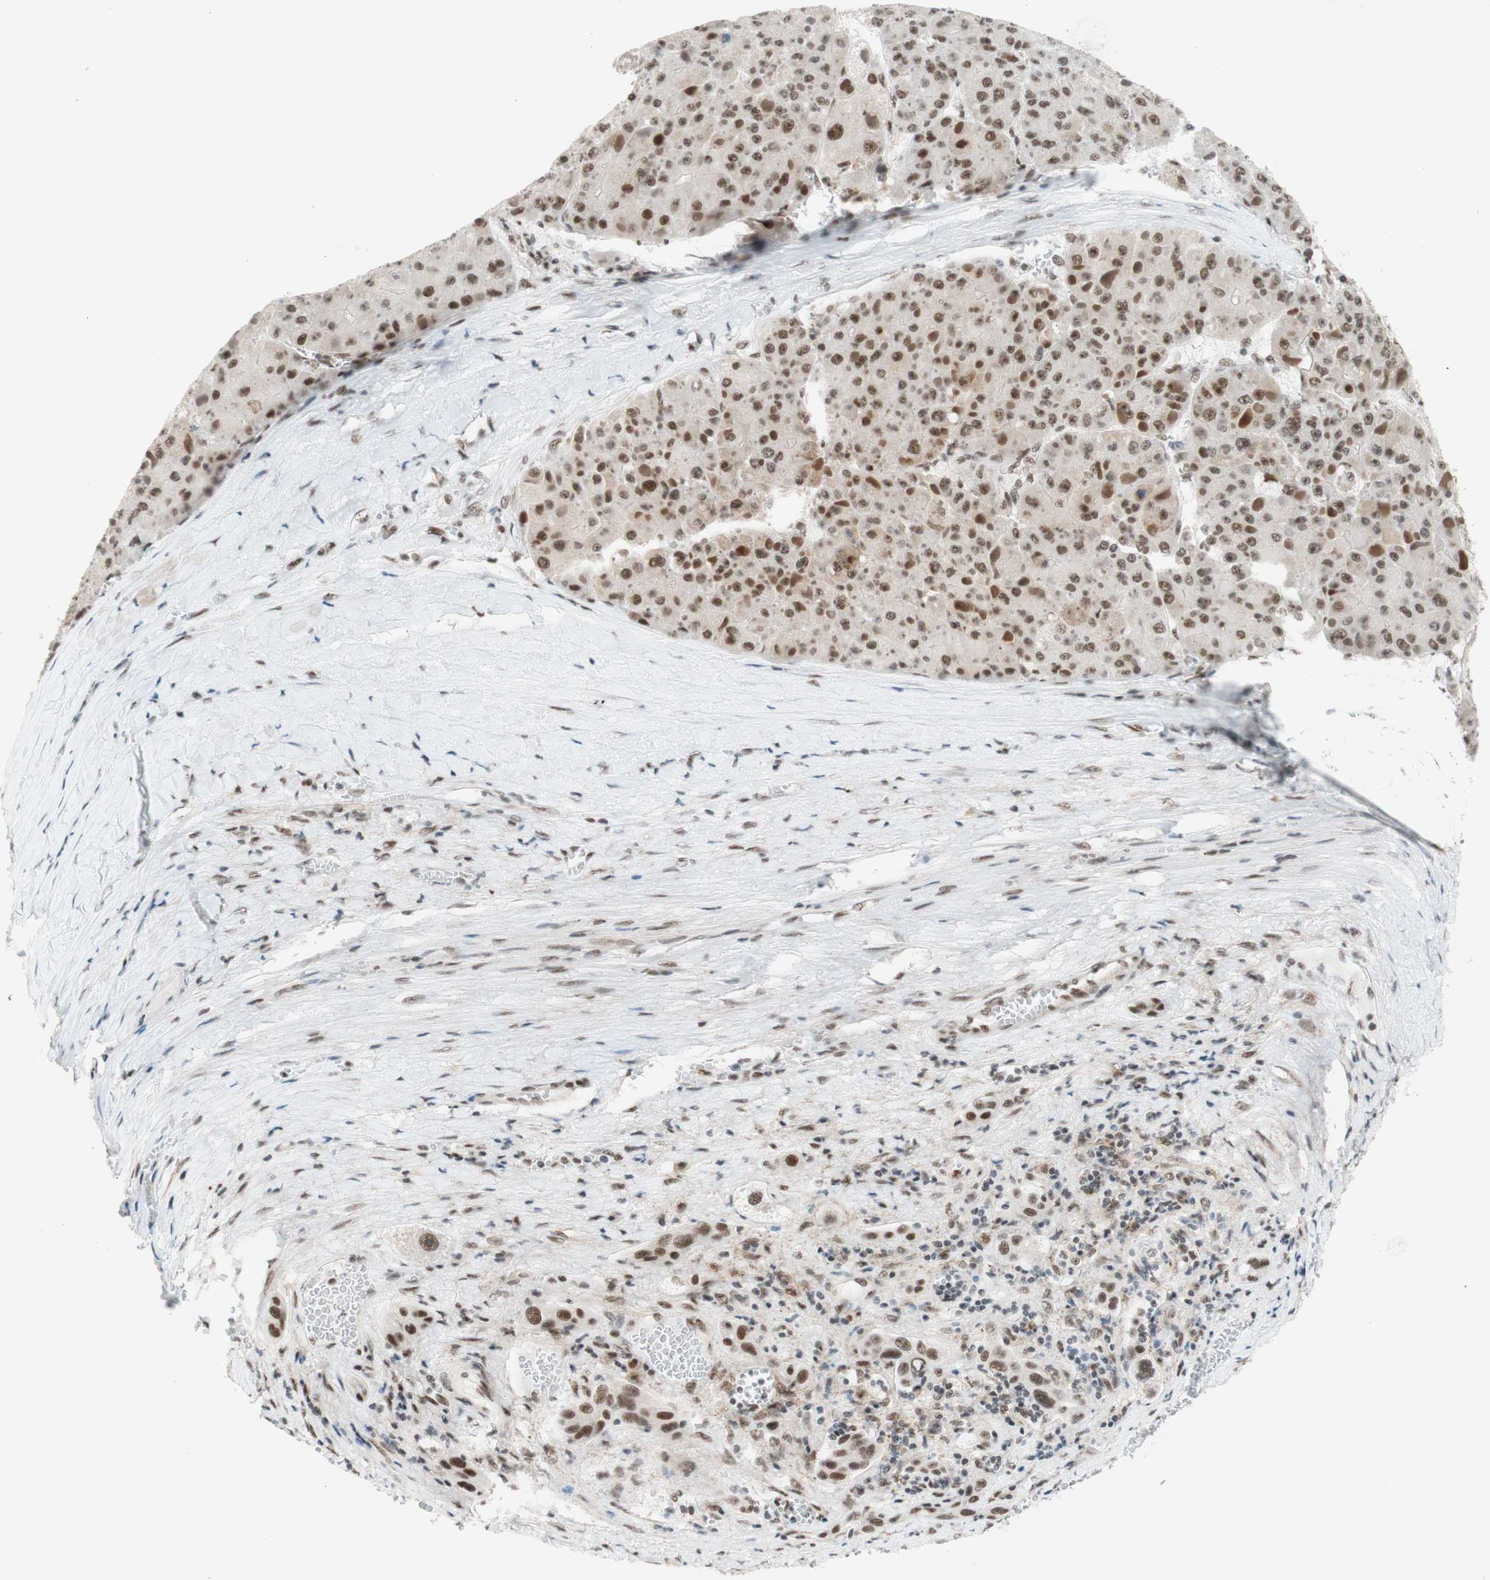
{"staining": {"intensity": "moderate", "quantity": ">75%", "location": "cytoplasmic/membranous,nuclear"}, "tissue": "liver cancer", "cell_type": "Tumor cells", "image_type": "cancer", "snomed": [{"axis": "morphology", "description": "Carcinoma, Hepatocellular, NOS"}, {"axis": "topography", "description": "Liver"}], "caption": "The image demonstrates a brown stain indicating the presence of a protein in the cytoplasmic/membranous and nuclear of tumor cells in hepatocellular carcinoma (liver). Using DAB (brown) and hematoxylin (blue) stains, captured at high magnification using brightfield microscopy.", "gene": "PRPF19", "patient": {"sex": "female", "age": 73}}